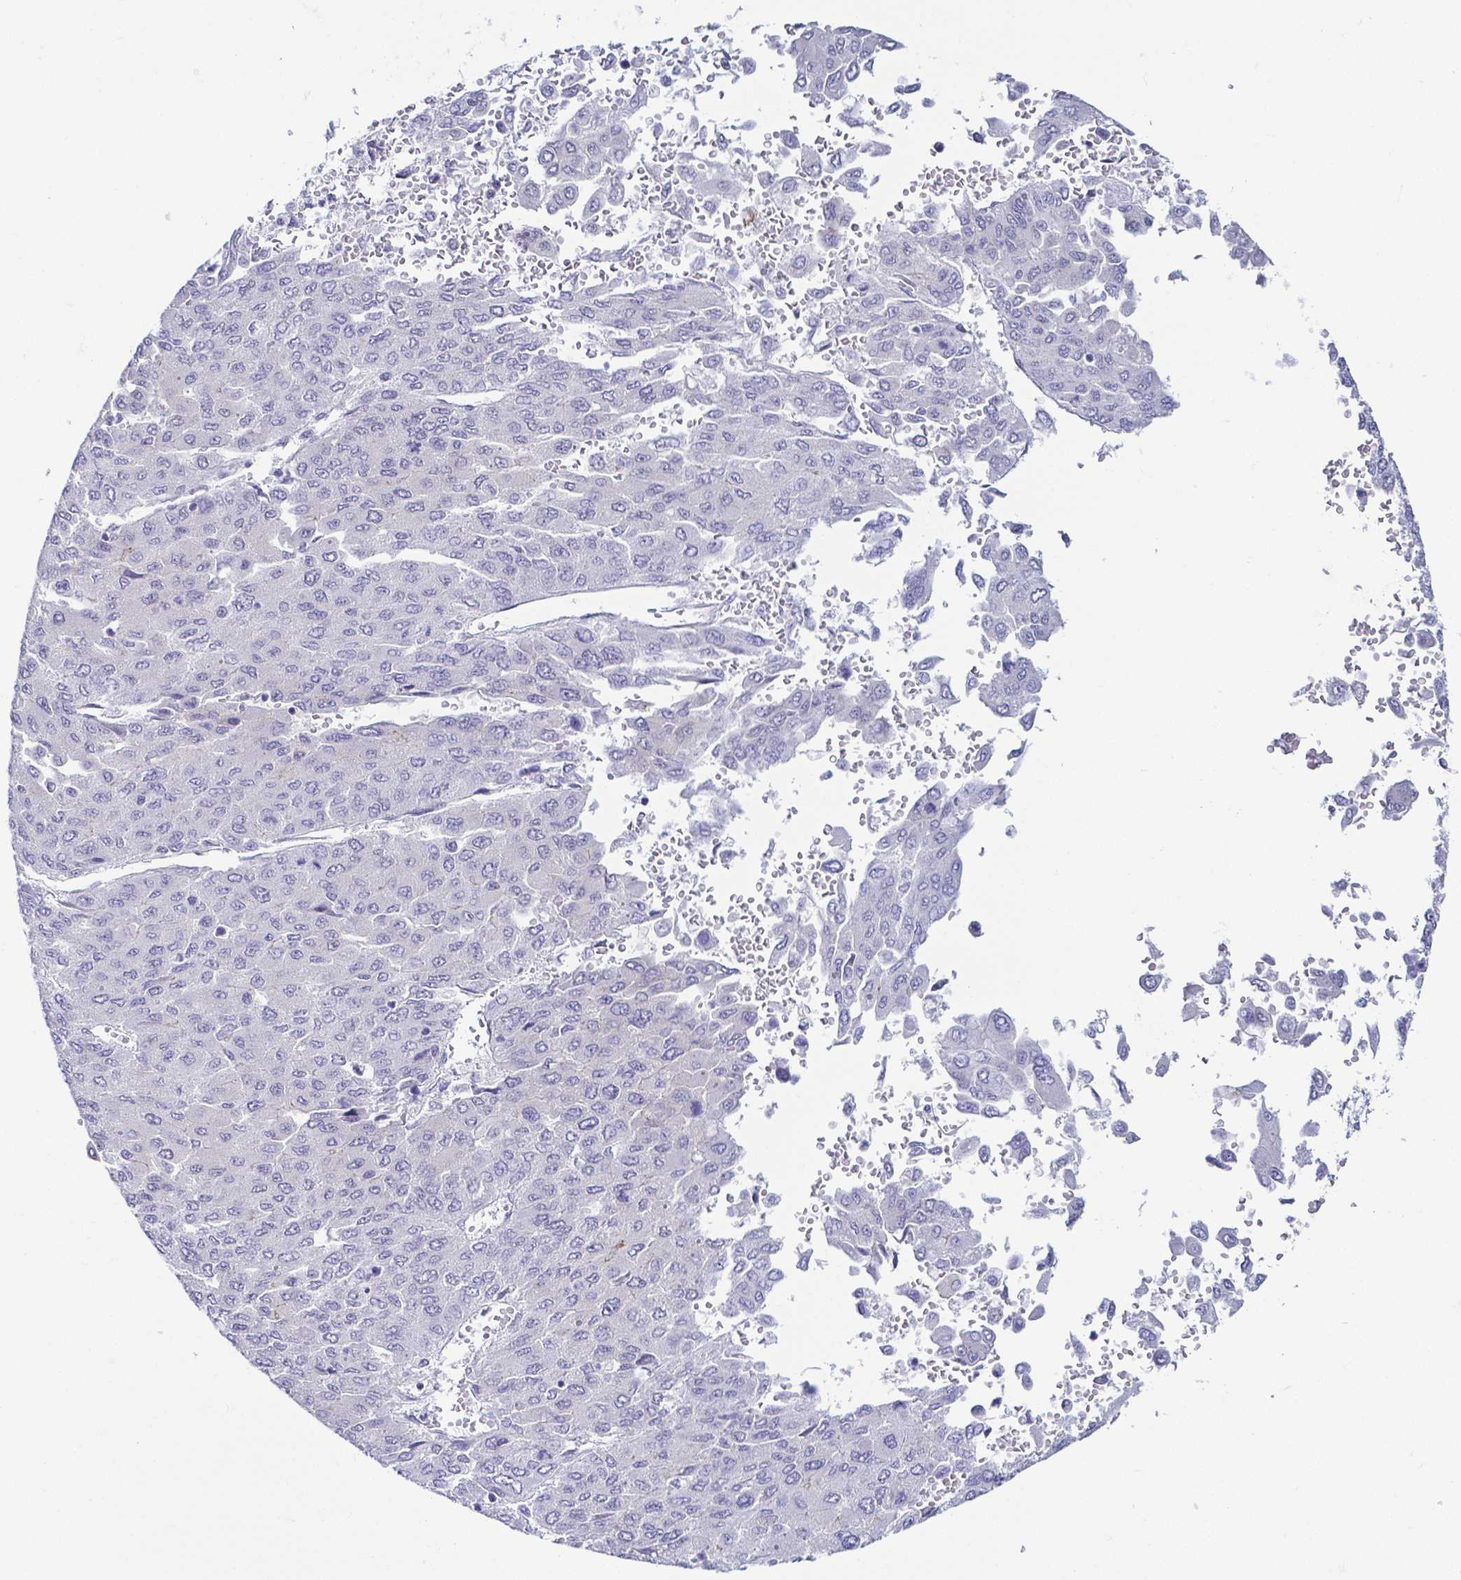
{"staining": {"intensity": "negative", "quantity": "none", "location": "none"}, "tissue": "liver cancer", "cell_type": "Tumor cells", "image_type": "cancer", "snomed": [{"axis": "morphology", "description": "Carcinoma, Hepatocellular, NOS"}, {"axis": "topography", "description": "Liver"}], "caption": "Liver hepatocellular carcinoma stained for a protein using immunohistochemistry (IHC) demonstrates no expression tumor cells.", "gene": "FAM83G", "patient": {"sex": "female", "age": 41}}